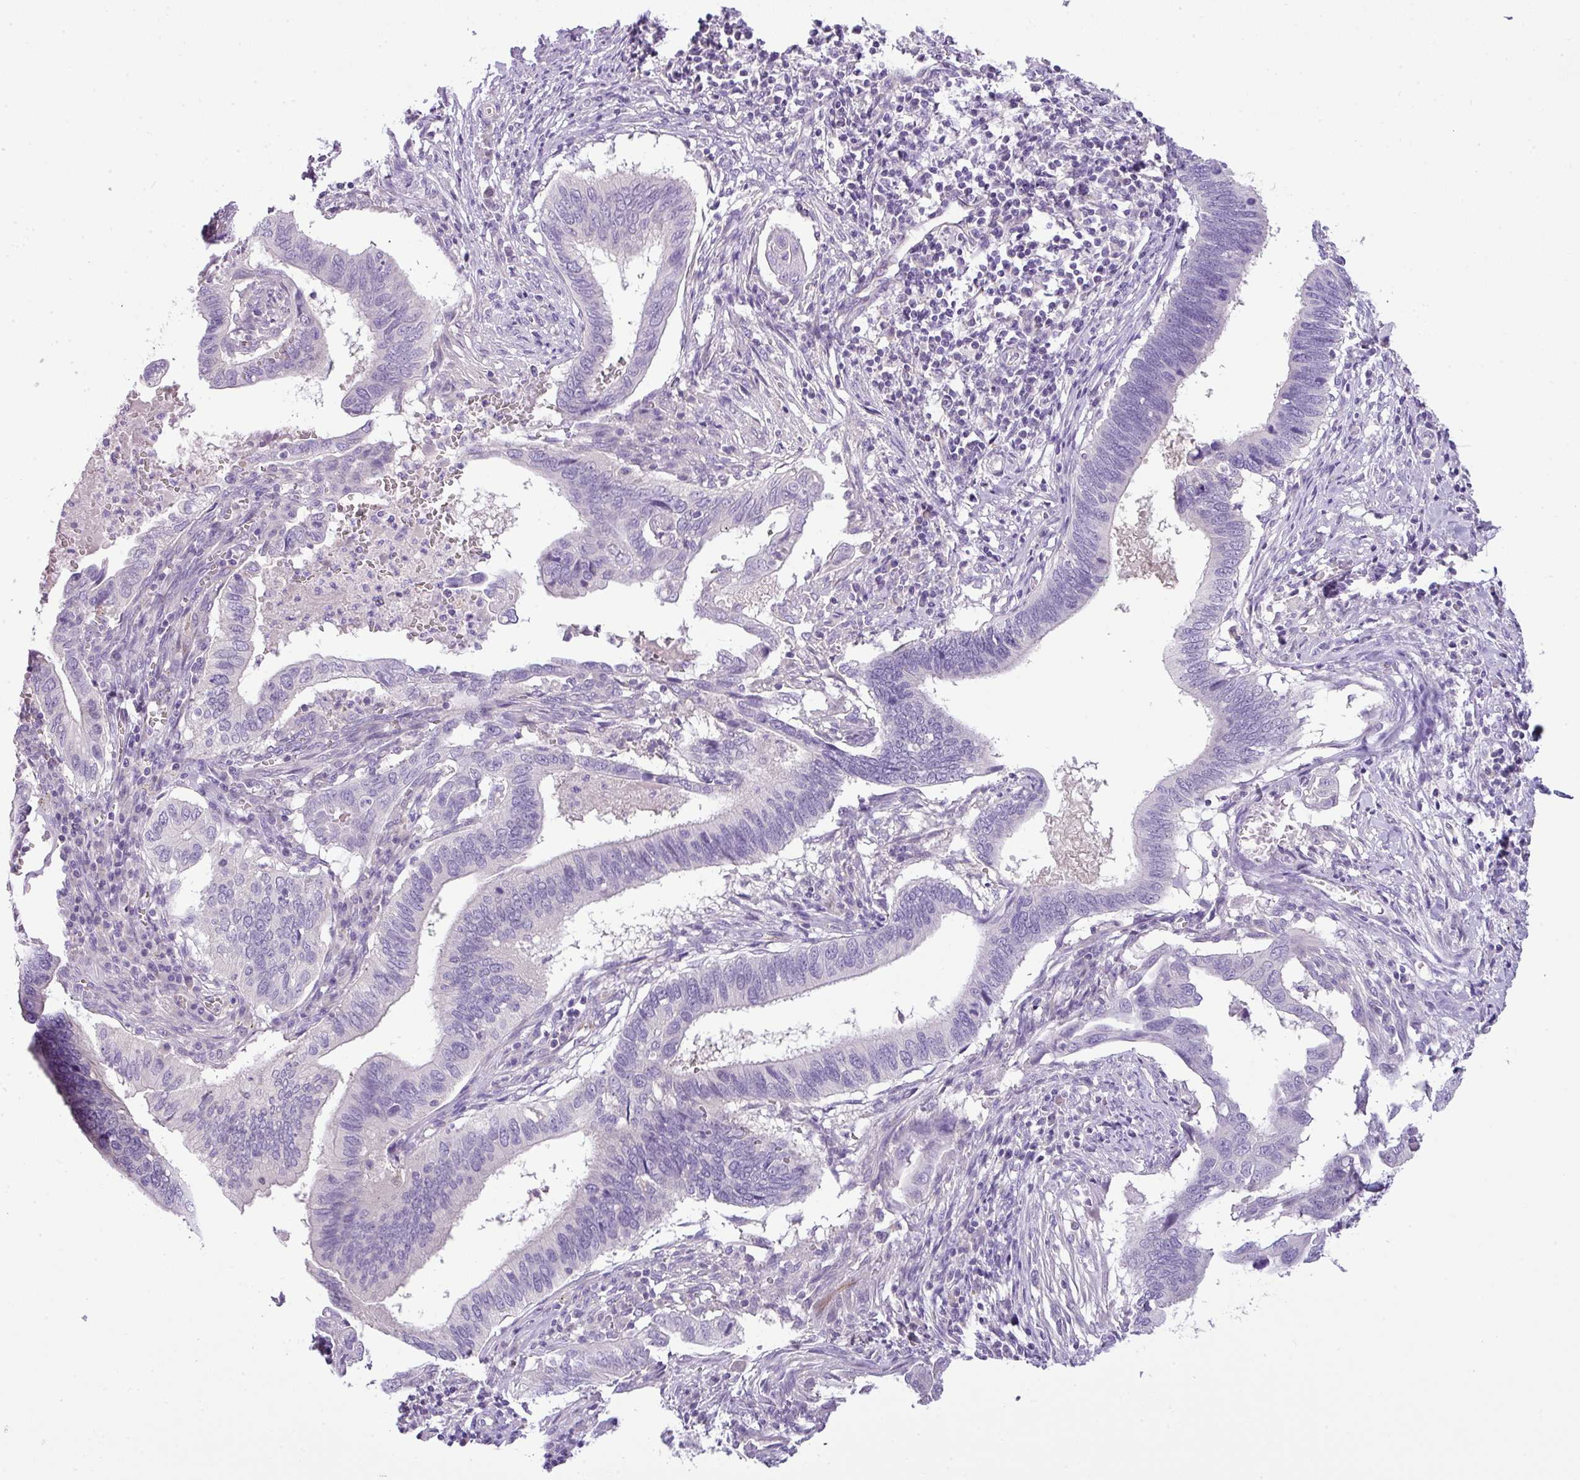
{"staining": {"intensity": "negative", "quantity": "none", "location": "none"}, "tissue": "cervical cancer", "cell_type": "Tumor cells", "image_type": "cancer", "snomed": [{"axis": "morphology", "description": "Adenocarcinoma, NOS"}, {"axis": "topography", "description": "Cervix"}], "caption": "Cervical adenocarcinoma was stained to show a protein in brown. There is no significant staining in tumor cells. (DAB immunohistochemistry (IHC), high magnification).", "gene": "ENSG00000273748", "patient": {"sex": "female", "age": 42}}